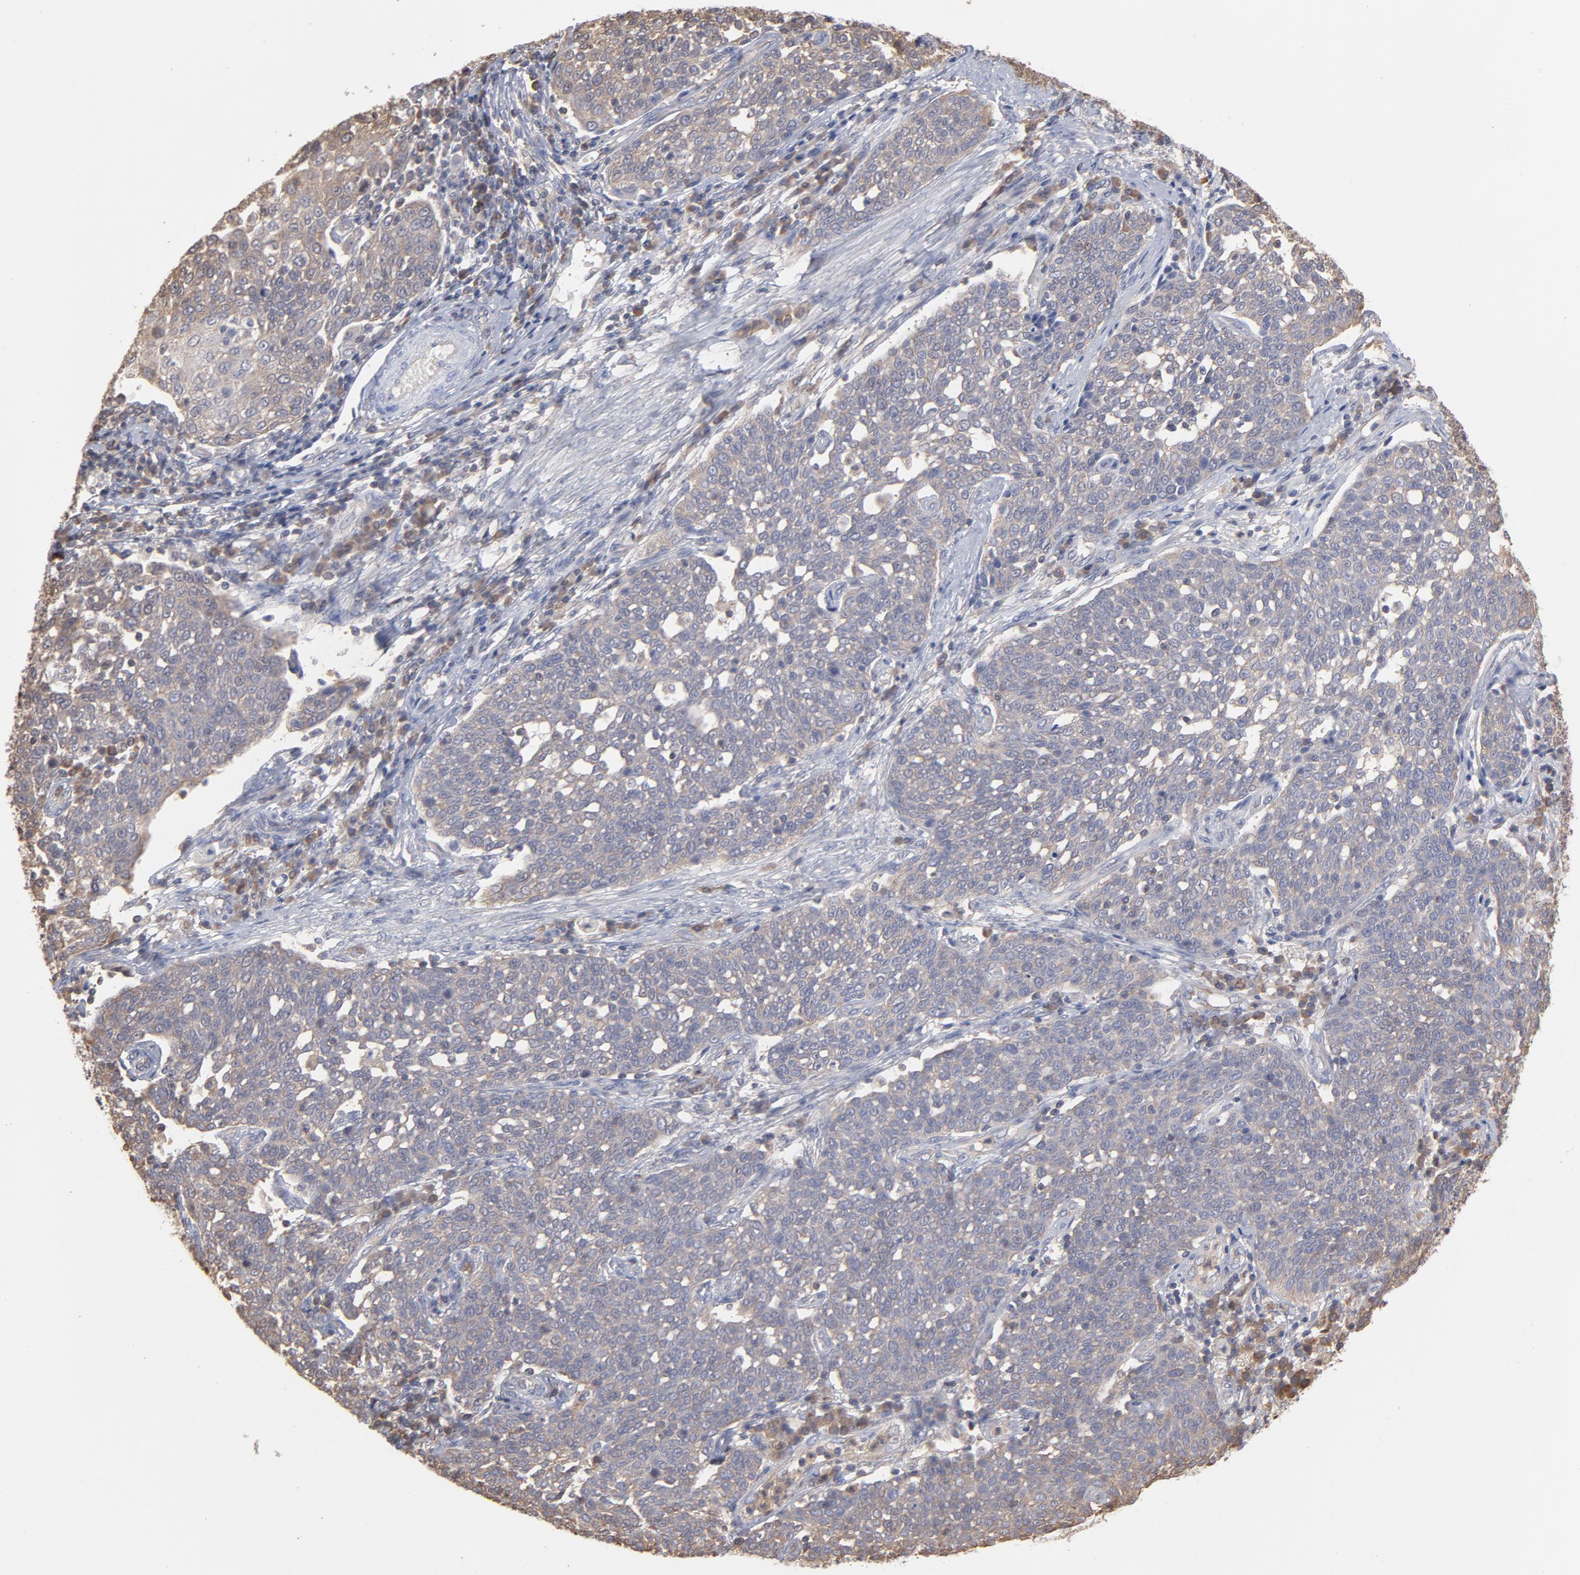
{"staining": {"intensity": "moderate", "quantity": "25%-75%", "location": "cytoplasmic/membranous"}, "tissue": "cervical cancer", "cell_type": "Tumor cells", "image_type": "cancer", "snomed": [{"axis": "morphology", "description": "Squamous cell carcinoma, NOS"}, {"axis": "topography", "description": "Cervix"}], "caption": "Immunohistochemical staining of human cervical cancer (squamous cell carcinoma) reveals medium levels of moderate cytoplasmic/membranous protein positivity in approximately 25%-75% of tumor cells.", "gene": "MAP2K2", "patient": {"sex": "female", "age": 34}}